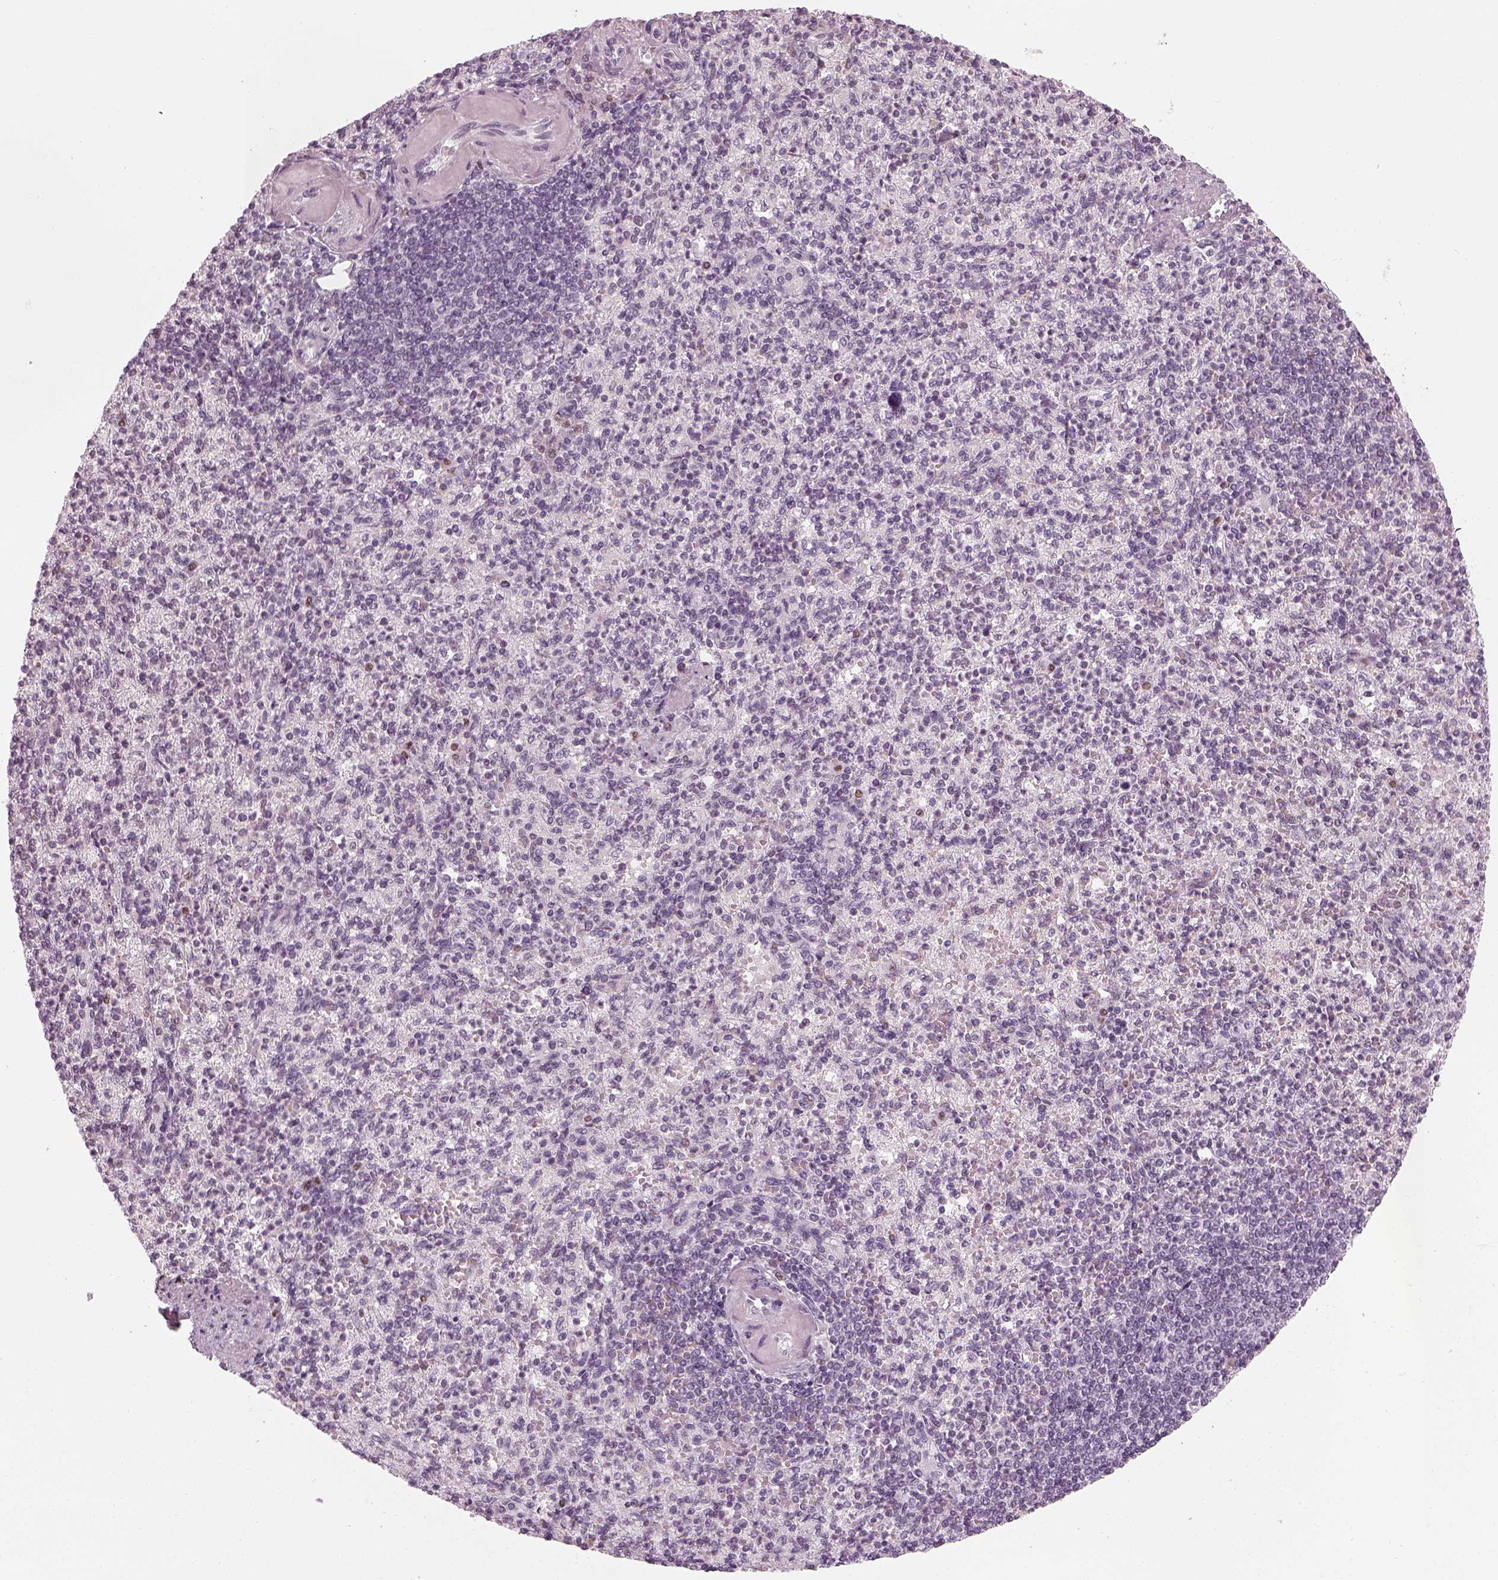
{"staining": {"intensity": "negative", "quantity": "none", "location": "none"}, "tissue": "spleen", "cell_type": "Cells in red pulp", "image_type": "normal", "snomed": [{"axis": "morphology", "description": "Normal tissue, NOS"}, {"axis": "topography", "description": "Spleen"}], "caption": "A high-resolution image shows IHC staining of unremarkable spleen, which displays no significant expression in cells in red pulp.", "gene": "KCNG2", "patient": {"sex": "female", "age": 74}}